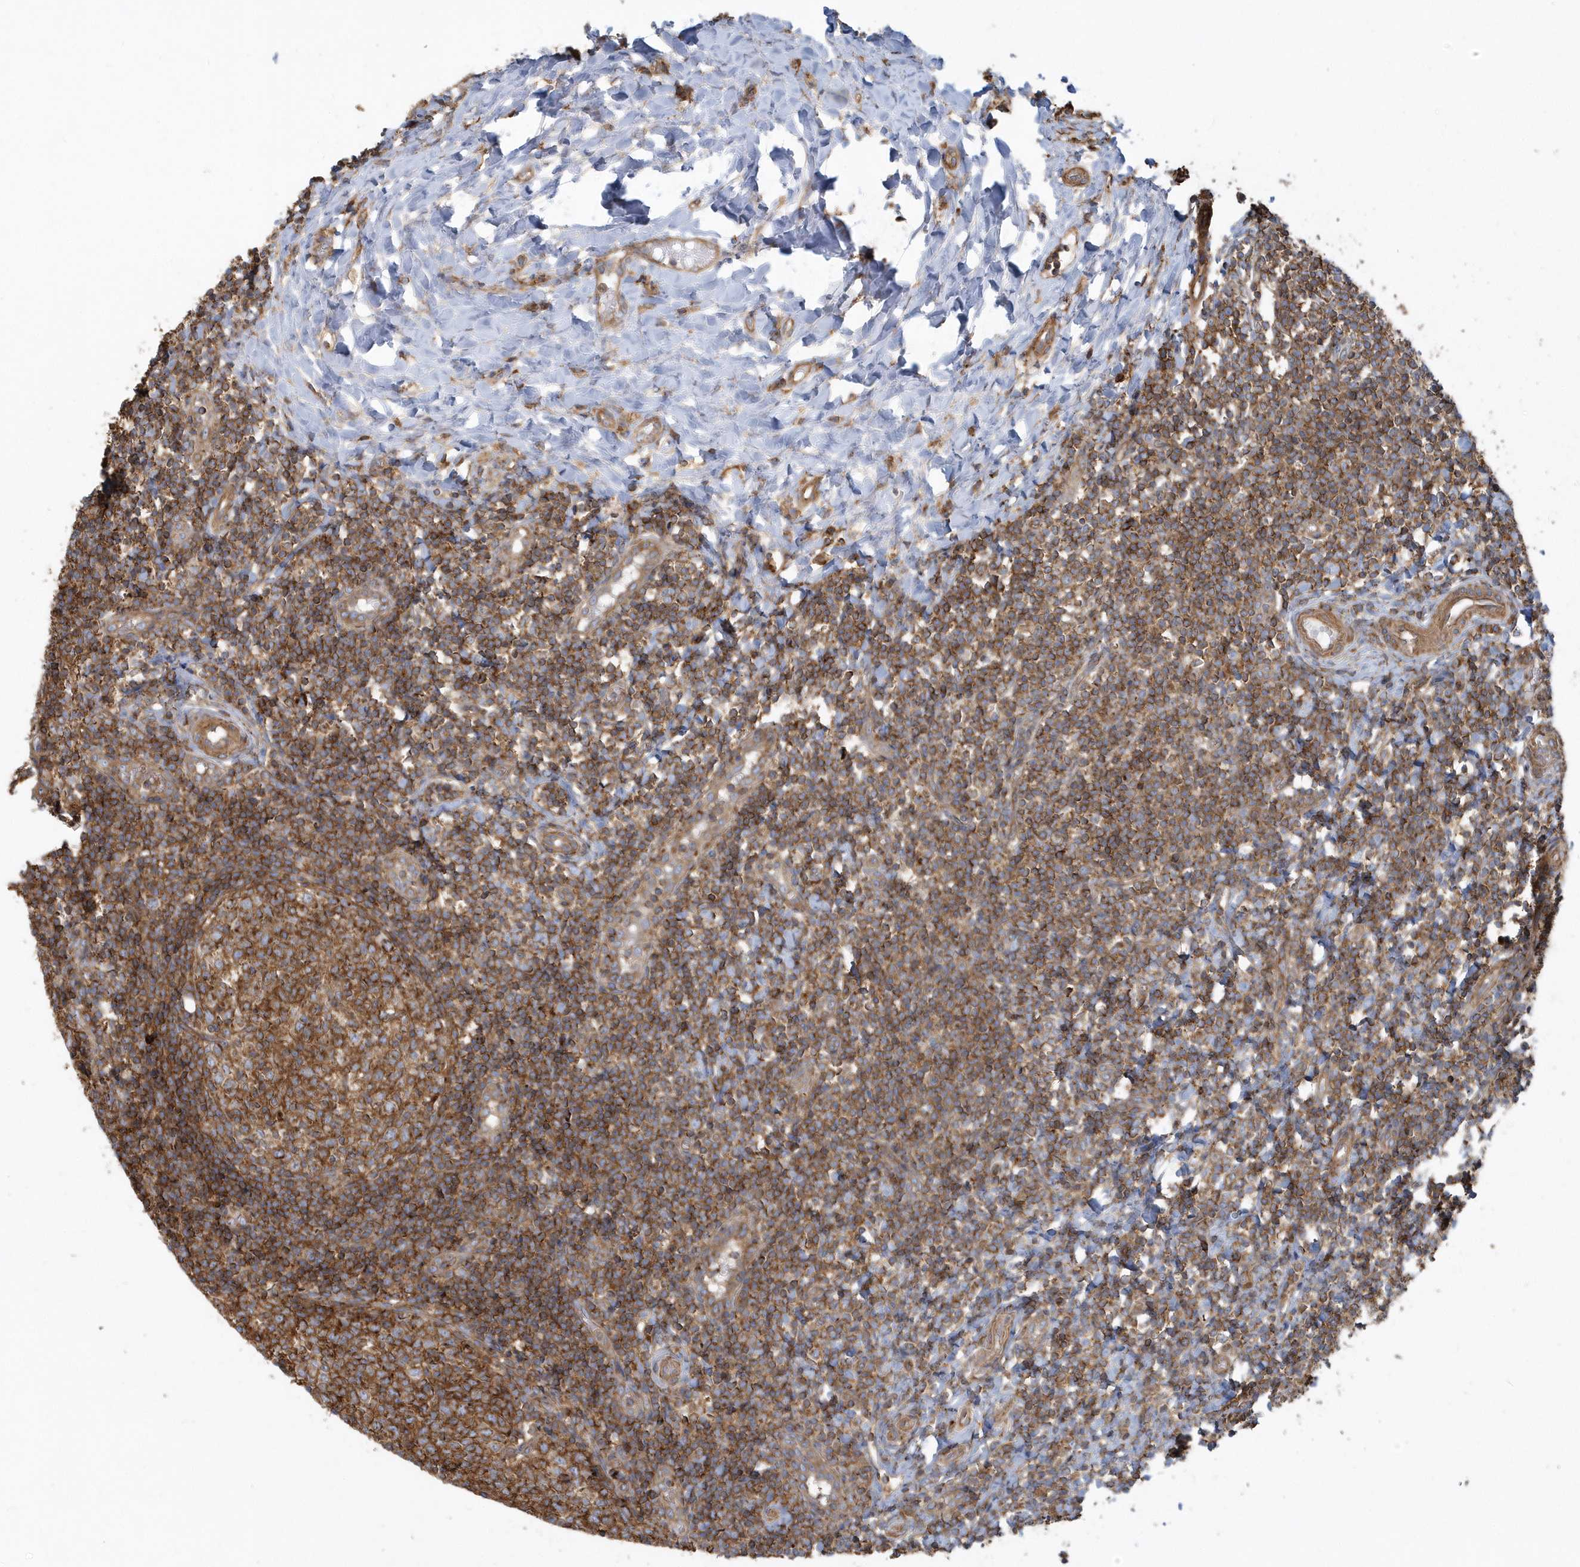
{"staining": {"intensity": "strong", "quantity": ">75%", "location": "cytoplasmic/membranous"}, "tissue": "tonsil", "cell_type": "Germinal center cells", "image_type": "normal", "snomed": [{"axis": "morphology", "description": "Normal tissue, NOS"}, {"axis": "topography", "description": "Tonsil"}], "caption": "Immunohistochemistry image of unremarkable tonsil stained for a protein (brown), which displays high levels of strong cytoplasmic/membranous staining in about >75% of germinal center cells.", "gene": "TRAIP", "patient": {"sex": "female", "age": 19}}